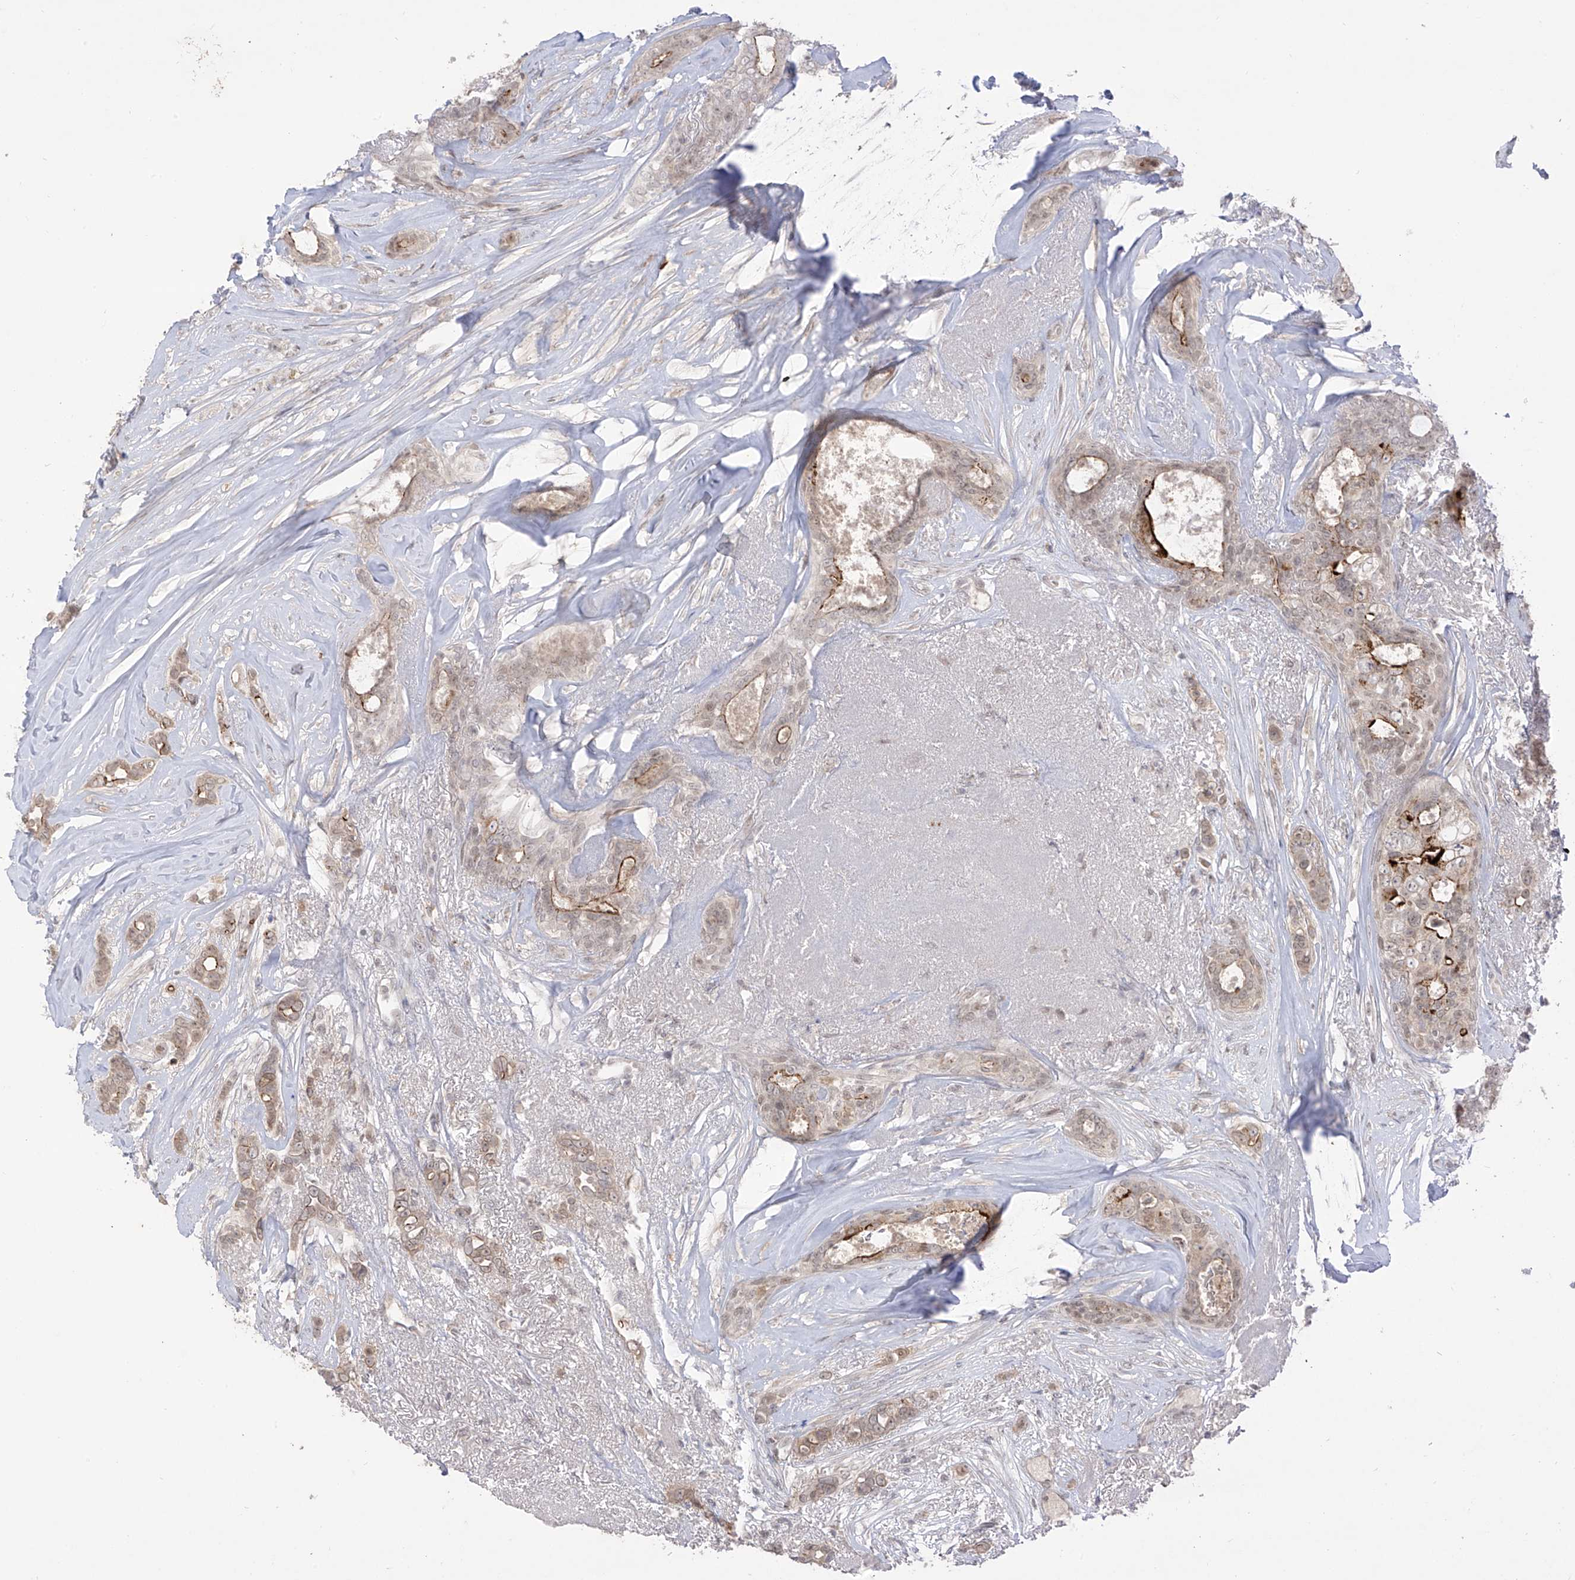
{"staining": {"intensity": "weak", "quantity": ">75%", "location": "cytoplasmic/membranous,nuclear"}, "tissue": "breast cancer", "cell_type": "Tumor cells", "image_type": "cancer", "snomed": [{"axis": "morphology", "description": "Lobular carcinoma"}, {"axis": "topography", "description": "Breast"}], "caption": "The photomicrograph shows staining of breast lobular carcinoma, revealing weak cytoplasmic/membranous and nuclear protein expression (brown color) within tumor cells. The staining was performed using DAB (3,3'-diaminobenzidine) to visualize the protein expression in brown, while the nuclei were stained in blue with hematoxylin (Magnification: 20x).", "gene": "OGT", "patient": {"sex": "female", "age": 51}}